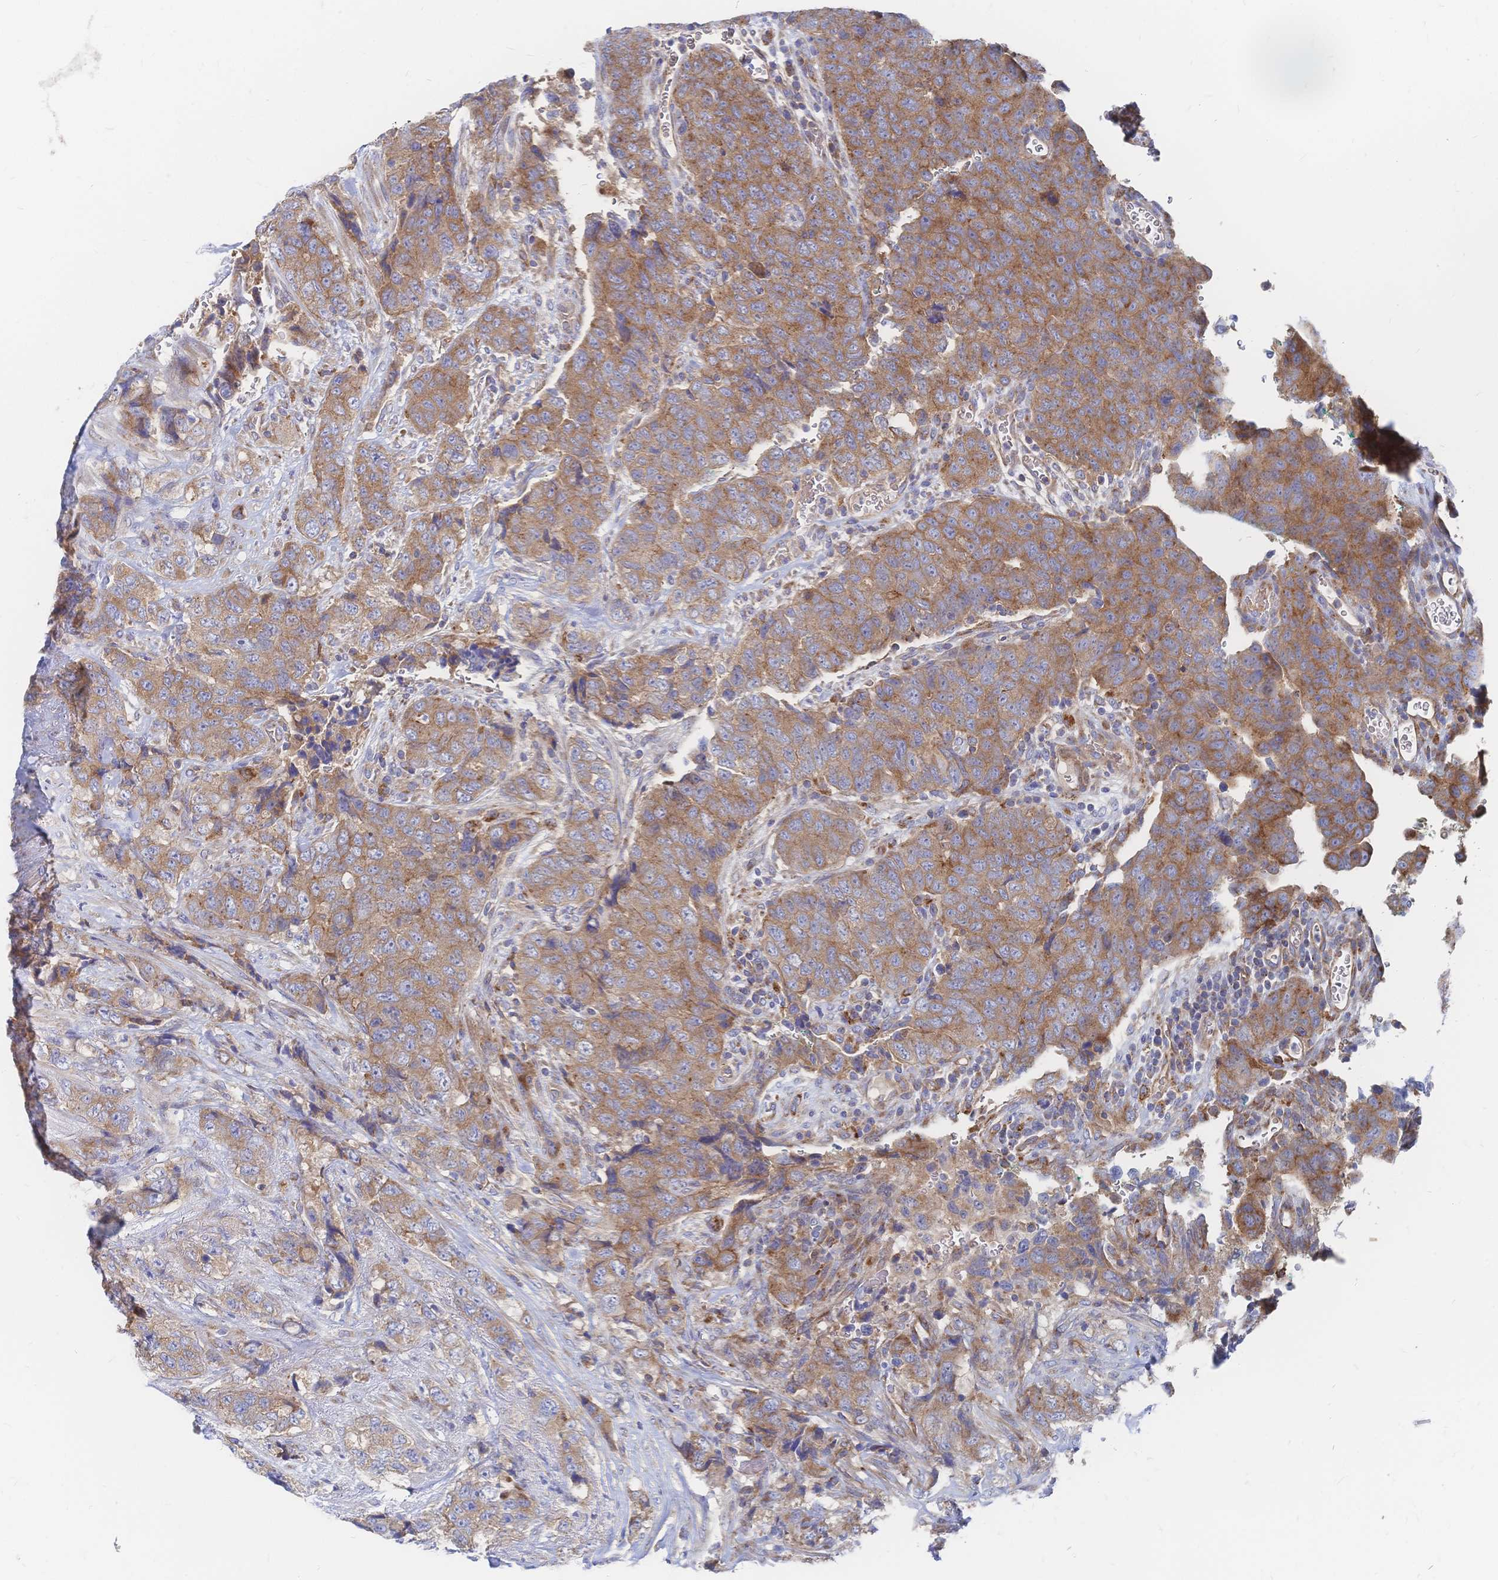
{"staining": {"intensity": "moderate", "quantity": ">75%", "location": "cytoplasmic/membranous"}, "tissue": "urothelial cancer", "cell_type": "Tumor cells", "image_type": "cancer", "snomed": [{"axis": "morphology", "description": "Urothelial carcinoma, High grade"}, {"axis": "topography", "description": "Urinary bladder"}], "caption": "Urothelial cancer was stained to show a protein in brown. There is medium levels of moderate cytoplasmic/membranous expression in about >75% of tumor cells.", "gene": "SORBS1", "patient": {"sex": "female", "age": 78}}